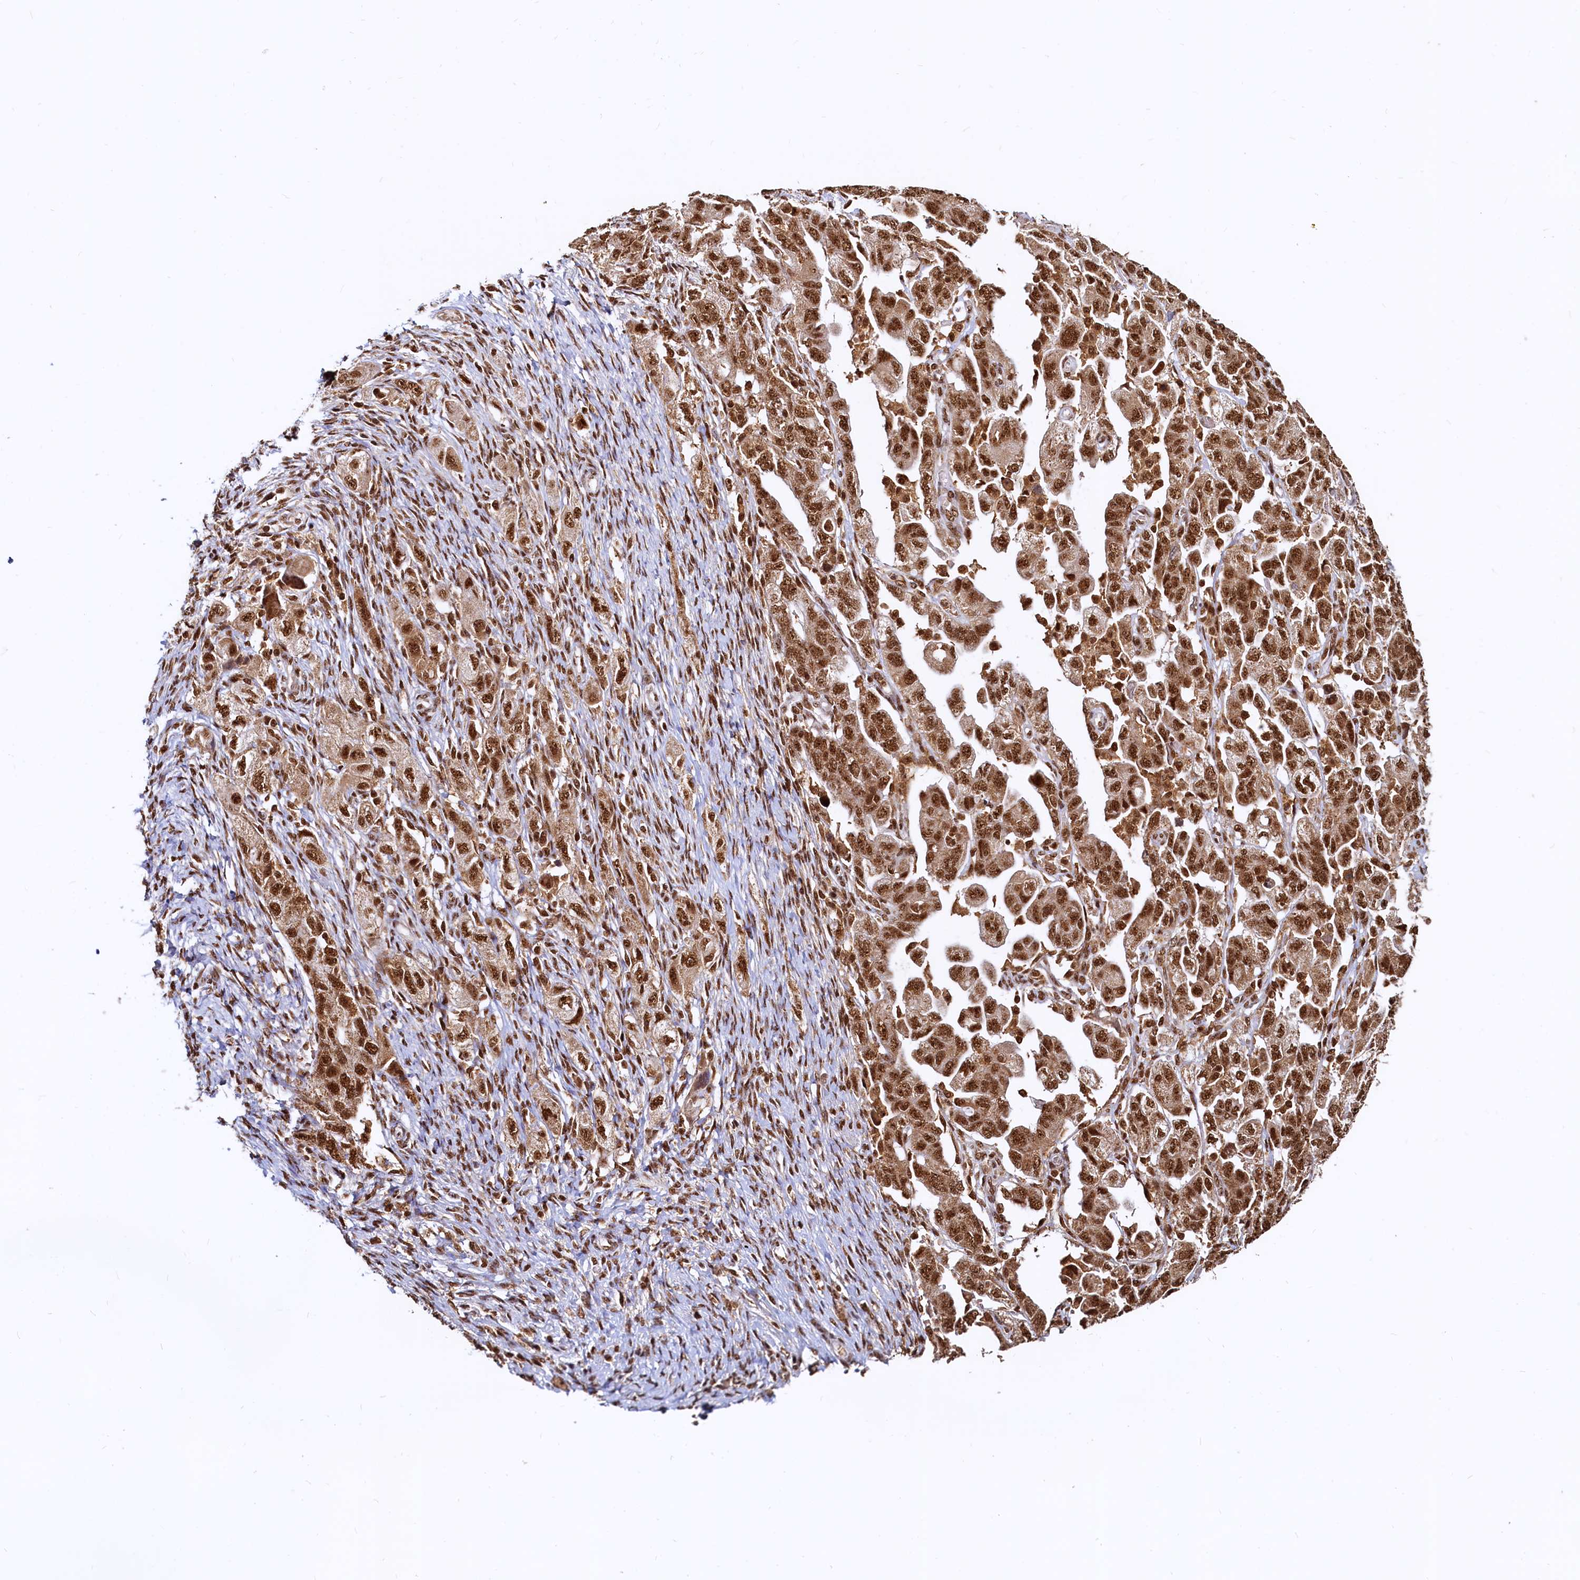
{"staining": {"intensity": "strong", "quantity": ">75%", "location": "cytoplasmic/membranous,nuclear"}, "tissue": "ovarian cancer", "cell_type": "Tumor cells", "image_type": "cancer", "snomed": [{"axis": "morphology", "description": "Carcinoma, NOS"}, {"axis": "morphology", "description": "Cystadenocarcinoma, serous, NOS"}, {"axis": "topography", "description": "Ovary"}], "caption": "Immunohistochemistry (IHC) (DAB (3,3'-diaminobenzidine)) staining of human ovarian cancer (serous cystadenocarcinoma) displays strong cytoplasmic/membranous and nuclear protein positivity in approximately >75% of tumor cells.", "gene": "RSRC2", "patient": {"sex": "female", "age": 69}}